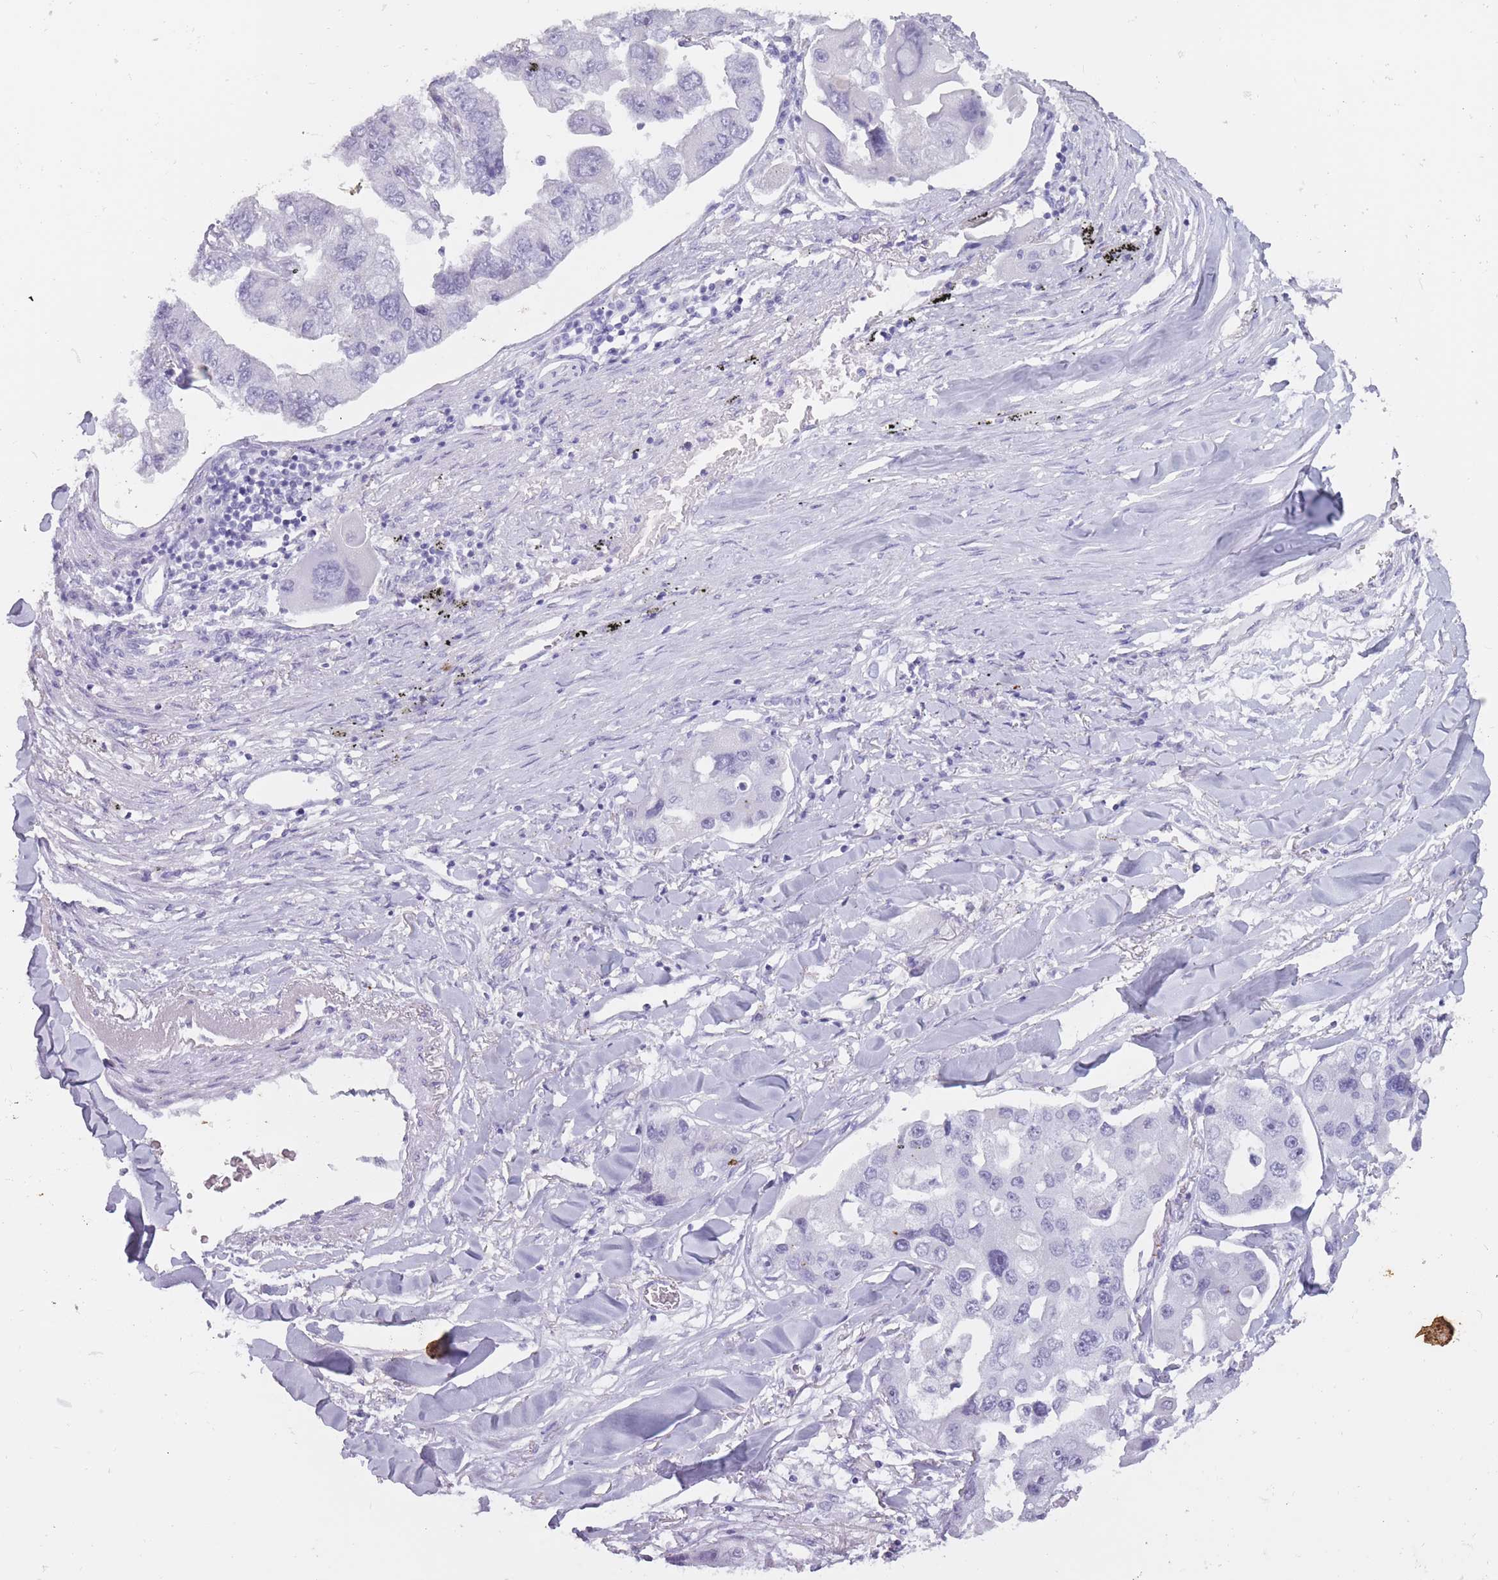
{"staining": {"intensity": "negative", "quantity": "none", "location": "none"}, "tissue": "lung cancer", "cell_type": "Tumor cells", "image_type": "cancer", "snomed": [{"axis": "morphology", "description": "Adenocarcinoma, NOS"}, {"axis": "topography", "description": "Lung"}], "caption": "Tumor cells show no significant expression in adenocarcinoma (lung). Brightfield microscopy of IHC stained with DAB (brown) and hematoxylin (blue), captured at high magnification.", "gene": "PNMA3", "patient": {"sex": "female", "age": 54}}